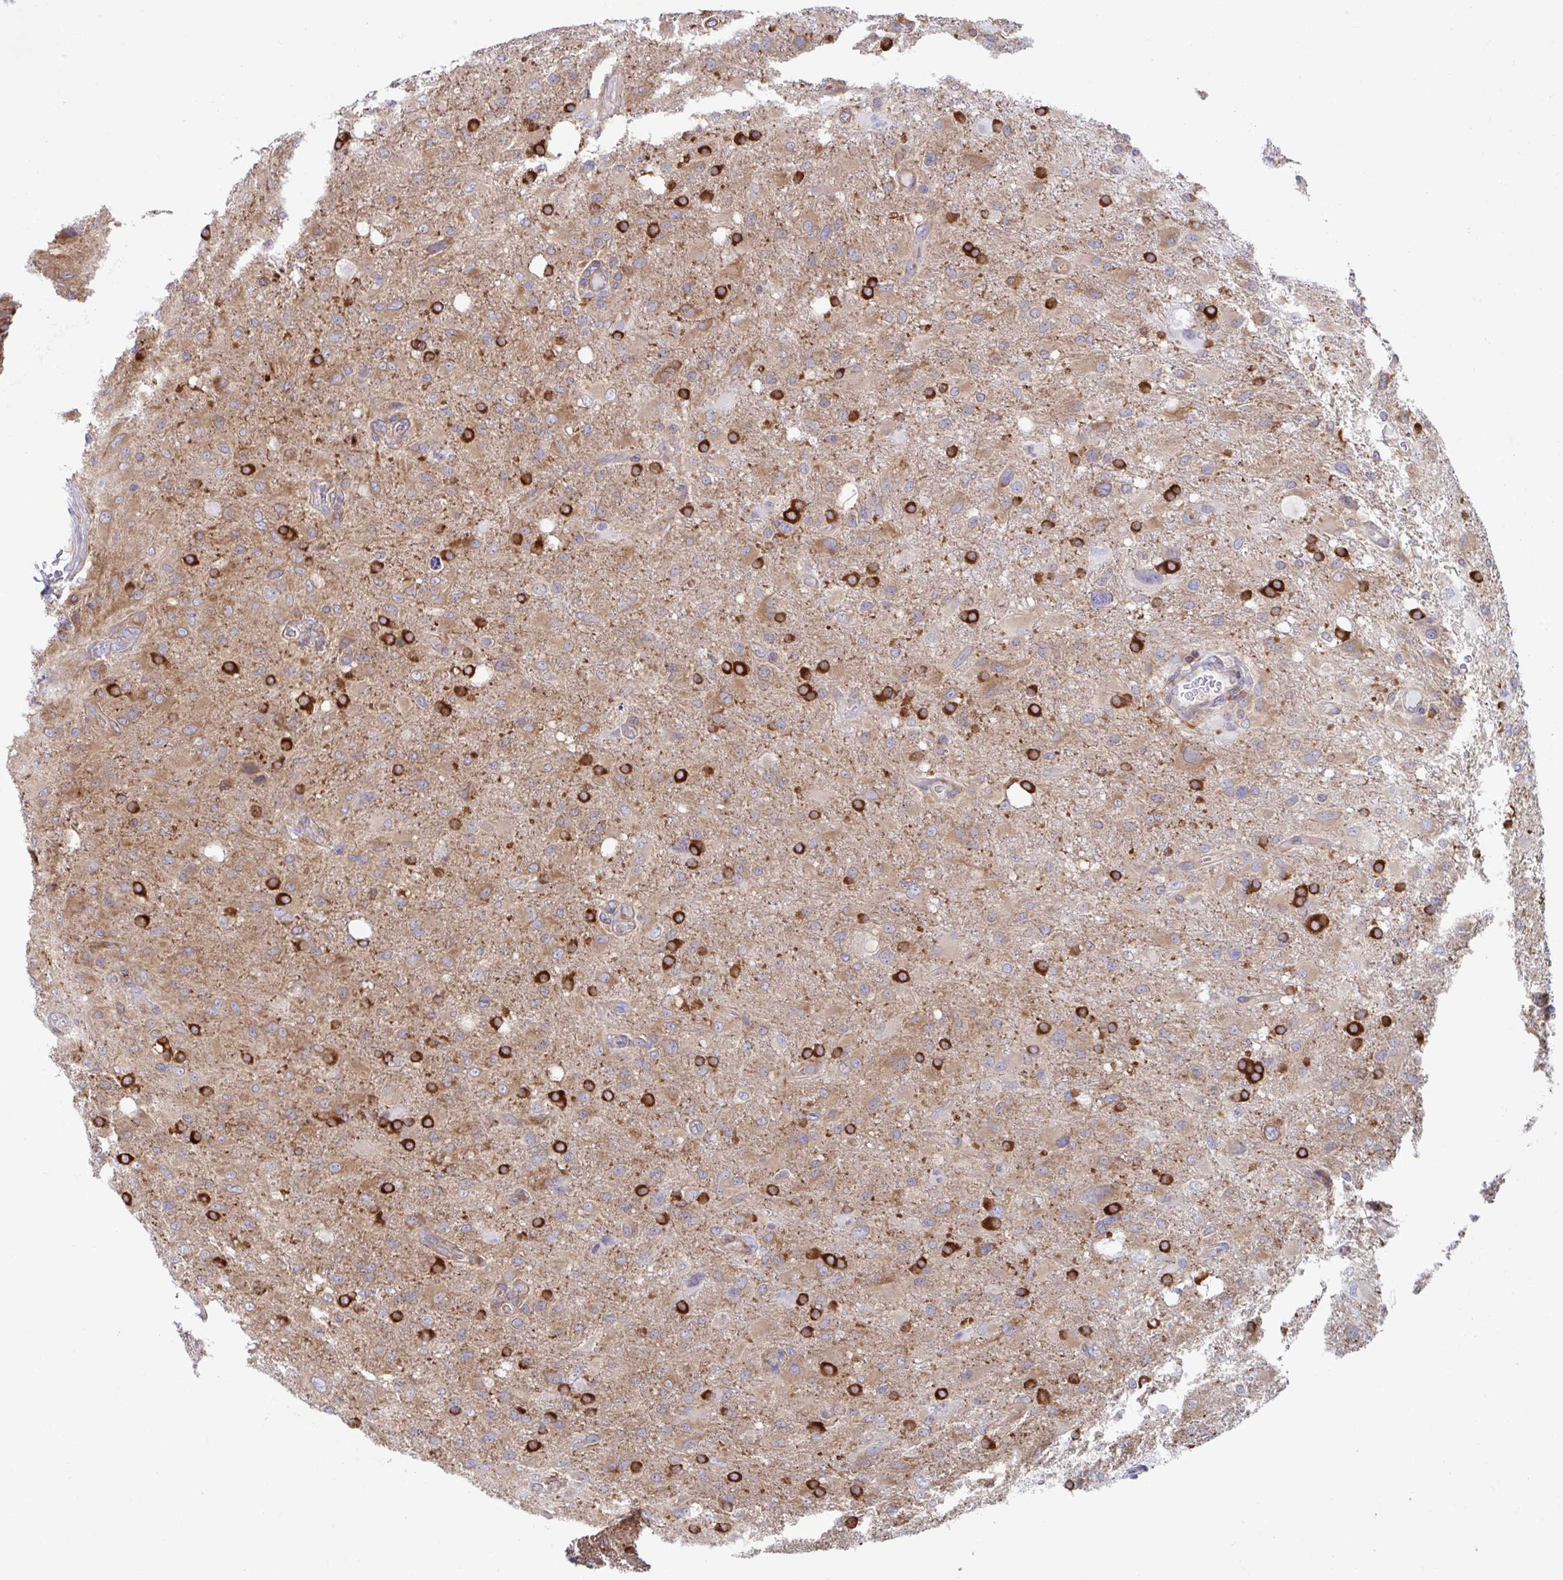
{"staining": {"intensity": "moderate", "quantity": "25%-75%", "location": "cytoplasmic/membranous"}, "tissue": "glioma", "cell_type": "Tumor cells", "image_type": "cancer", "snomed": [{"axis": "morphology", "description": "Glioma, malignant, High grade"}, {"axis": "topography", "description": "Brain"}], "caption": "Immunohistochemistry (IHC) image of human glioma stained for a protein (brown), which reveals medium levels of moderate cytoplasmic/membranous positivity in about 25%-75% of tumor cells.", "gene": "WNK1", "patient": {"sex": "male", "age": 53}}